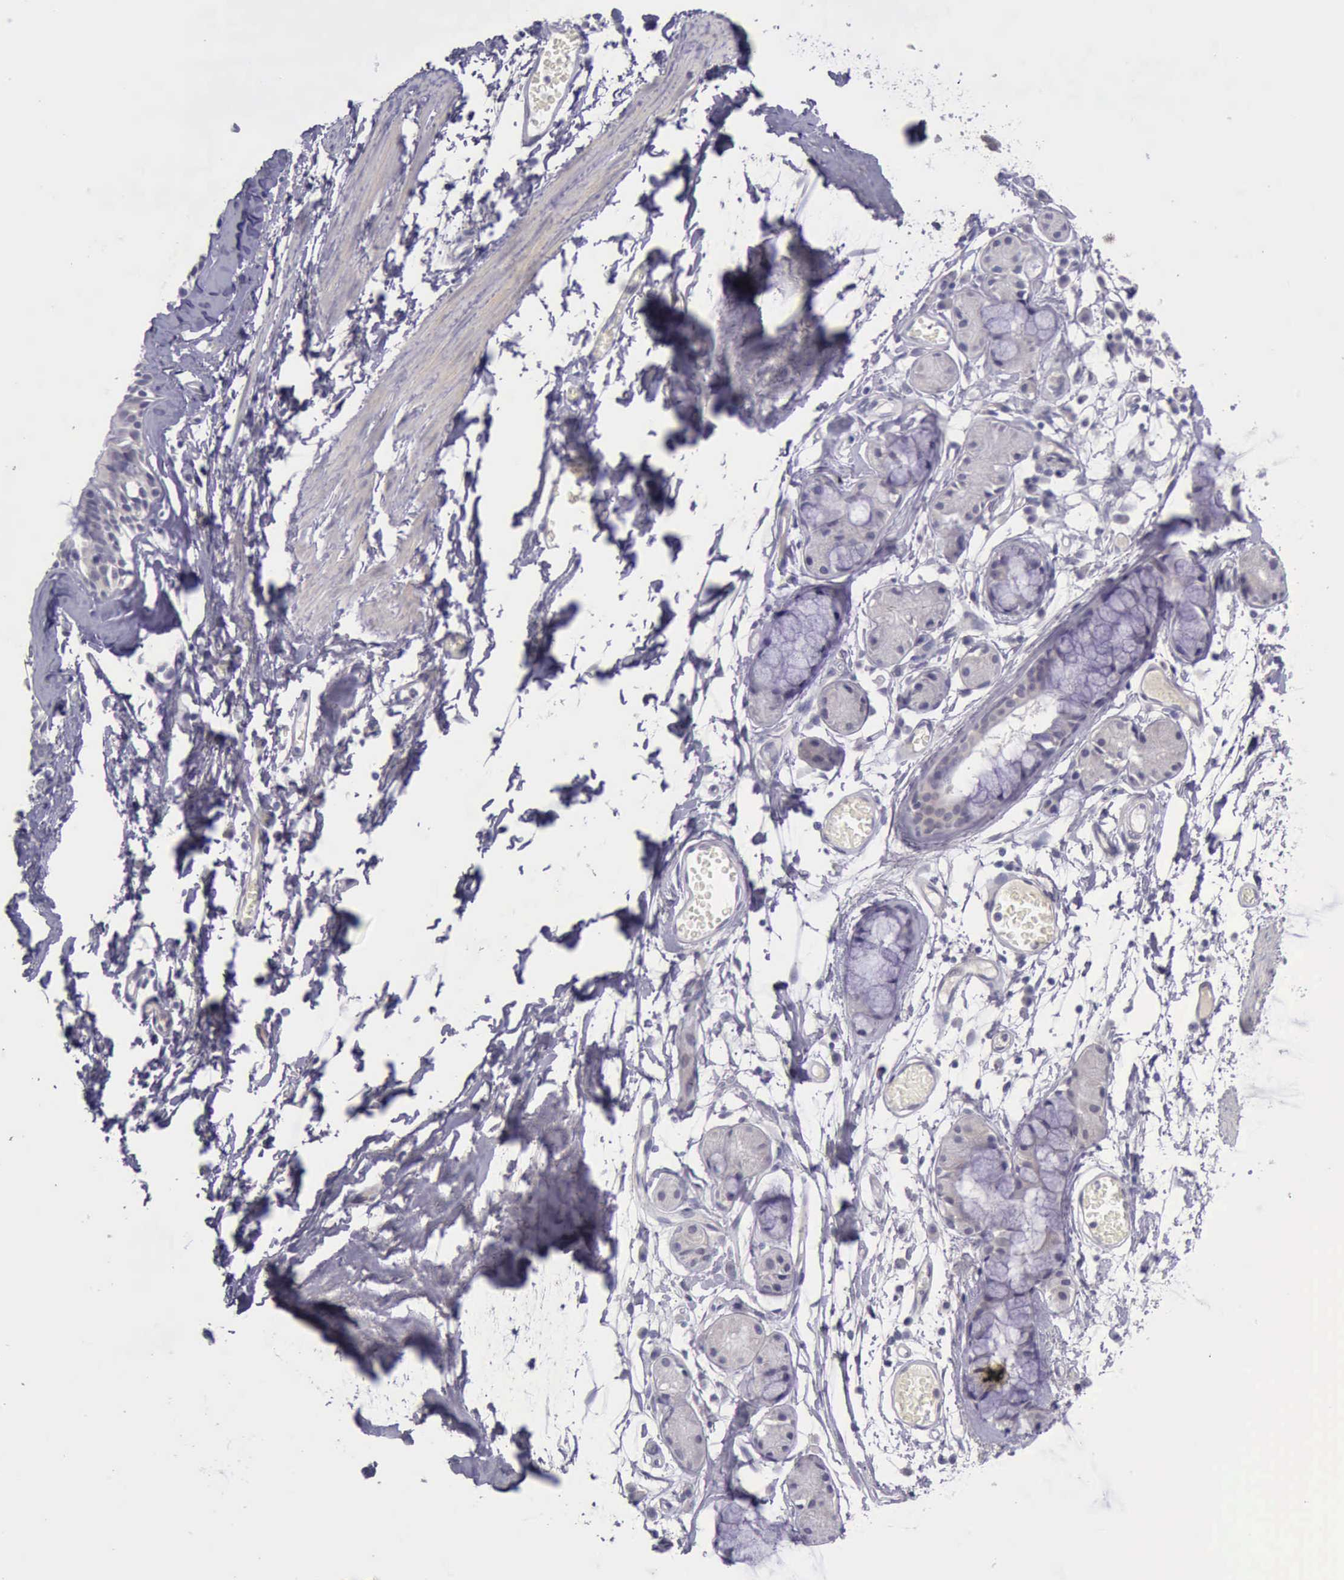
{"staining": {"intensity": "negative", "quantity": "none", "location": "none"}, "tissue": "bronchus", "cell_type": "Respiratory epithelial cells", "image_type": "normal", "snomed": [{"axis": "morphology", "description": "Normal tissue, NOS"}, {"axis": "topography", "description": "Bronchus"}, {"axis": "topography", "description": "Lung"}], "caption": "This is an immunohistochemistry histopathology image of benign bronchus. There is no positivity in respiratory epithelial cells.", "gene": "ARNT2", "patient": {"sex": "female", "age": 56}}